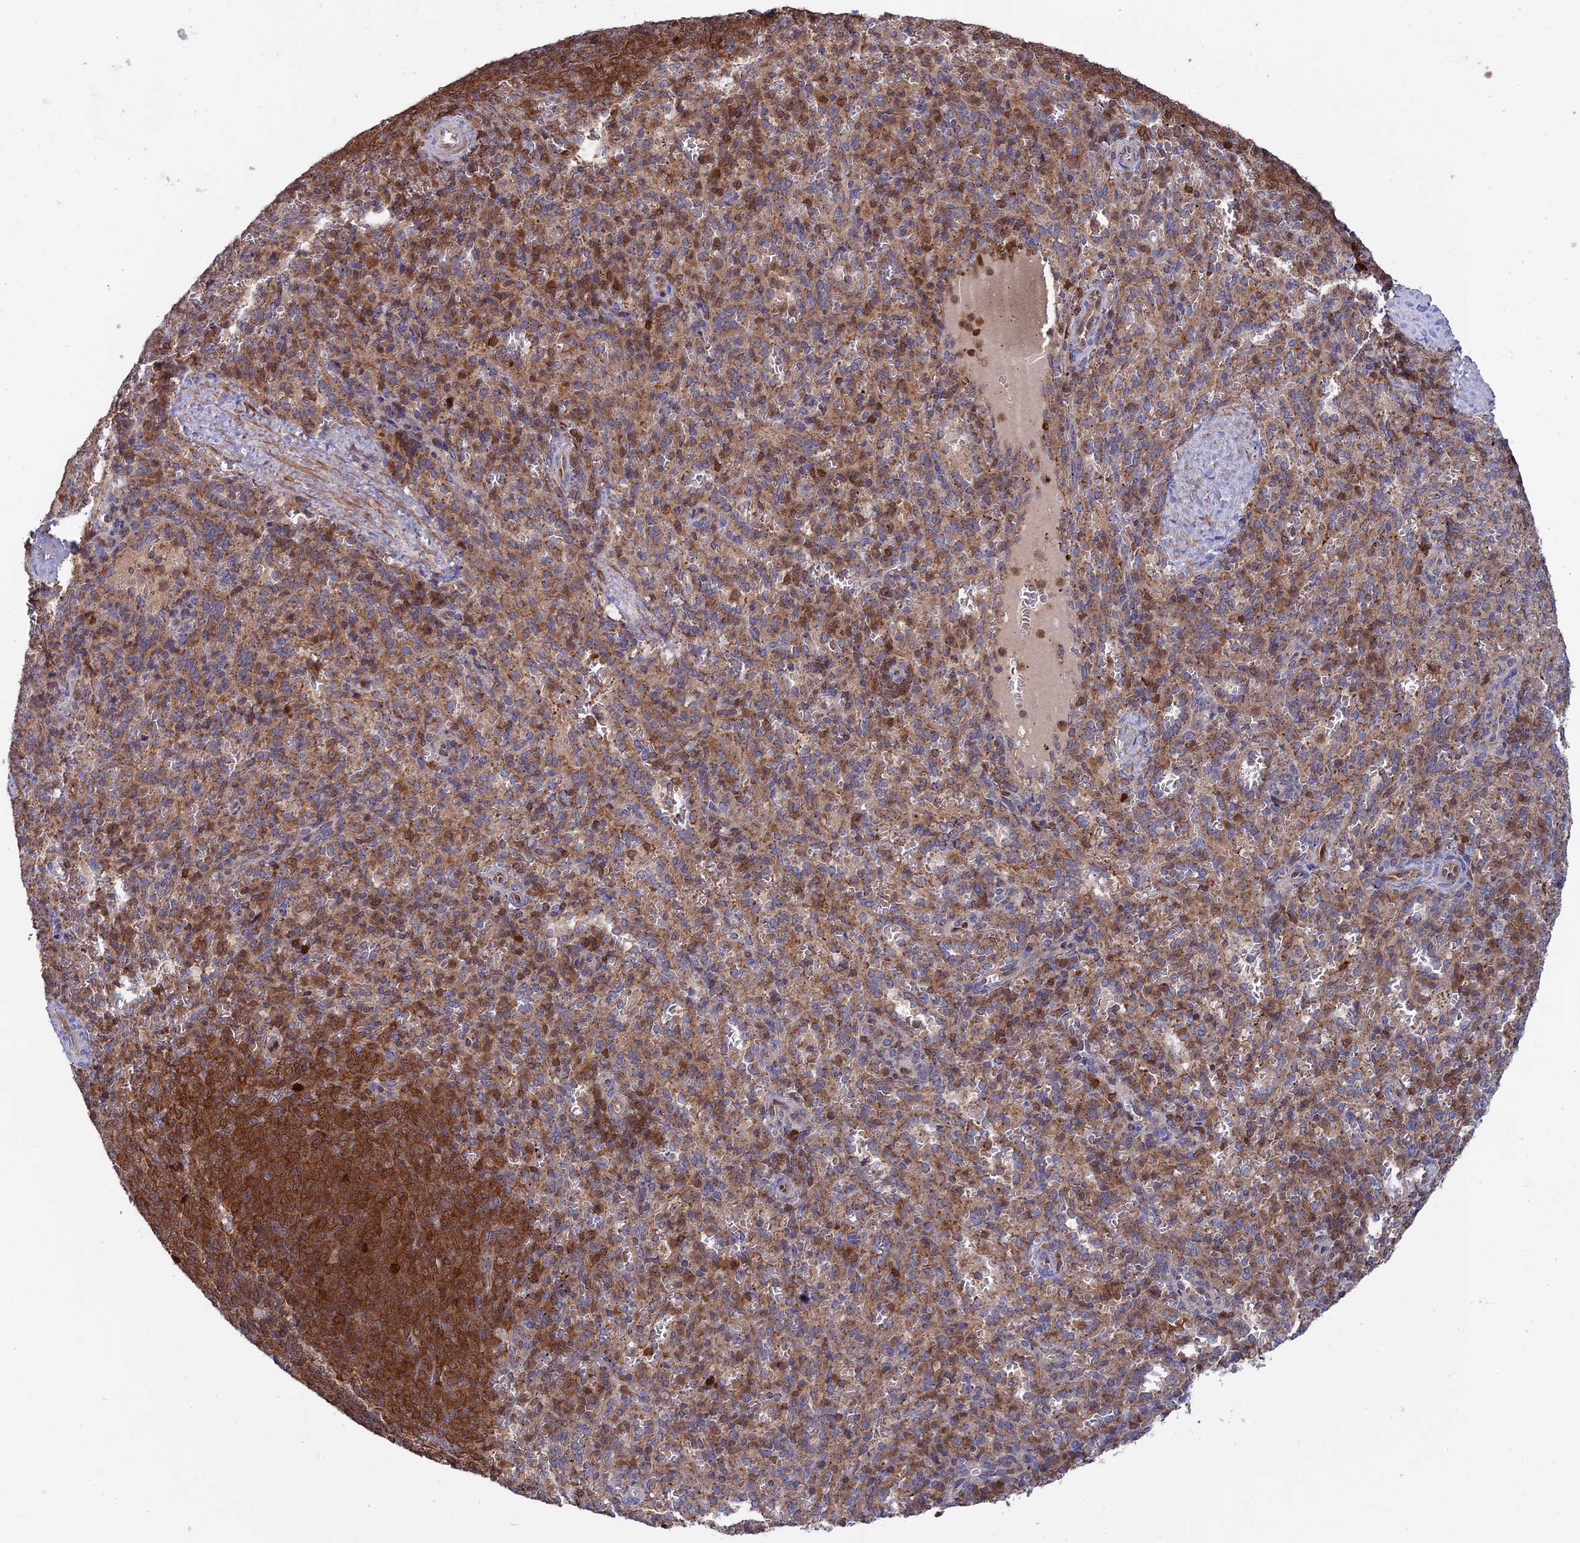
{"staining": {"intensity": "moderate", "quantity": "25%-75%", "location": "cytoplasmic/membranous"}, "tissue": "spleen", "cell_type": "Cells in red pulp", "image_type": "normal", "snomed": [{"axis": "morphology", "description": "Normal tissue, NOS"}, {"axis": "topography", "description": "Spleen"}], "caption": "Immunohistochemical staining of normal human spleen displays medium levels of moderate cytoplasmic/membranous positivity in approximately 25%-75% of cells in red pulp.", "gene": "RPIA", "patient": {"sex": "female", "age": 21}}